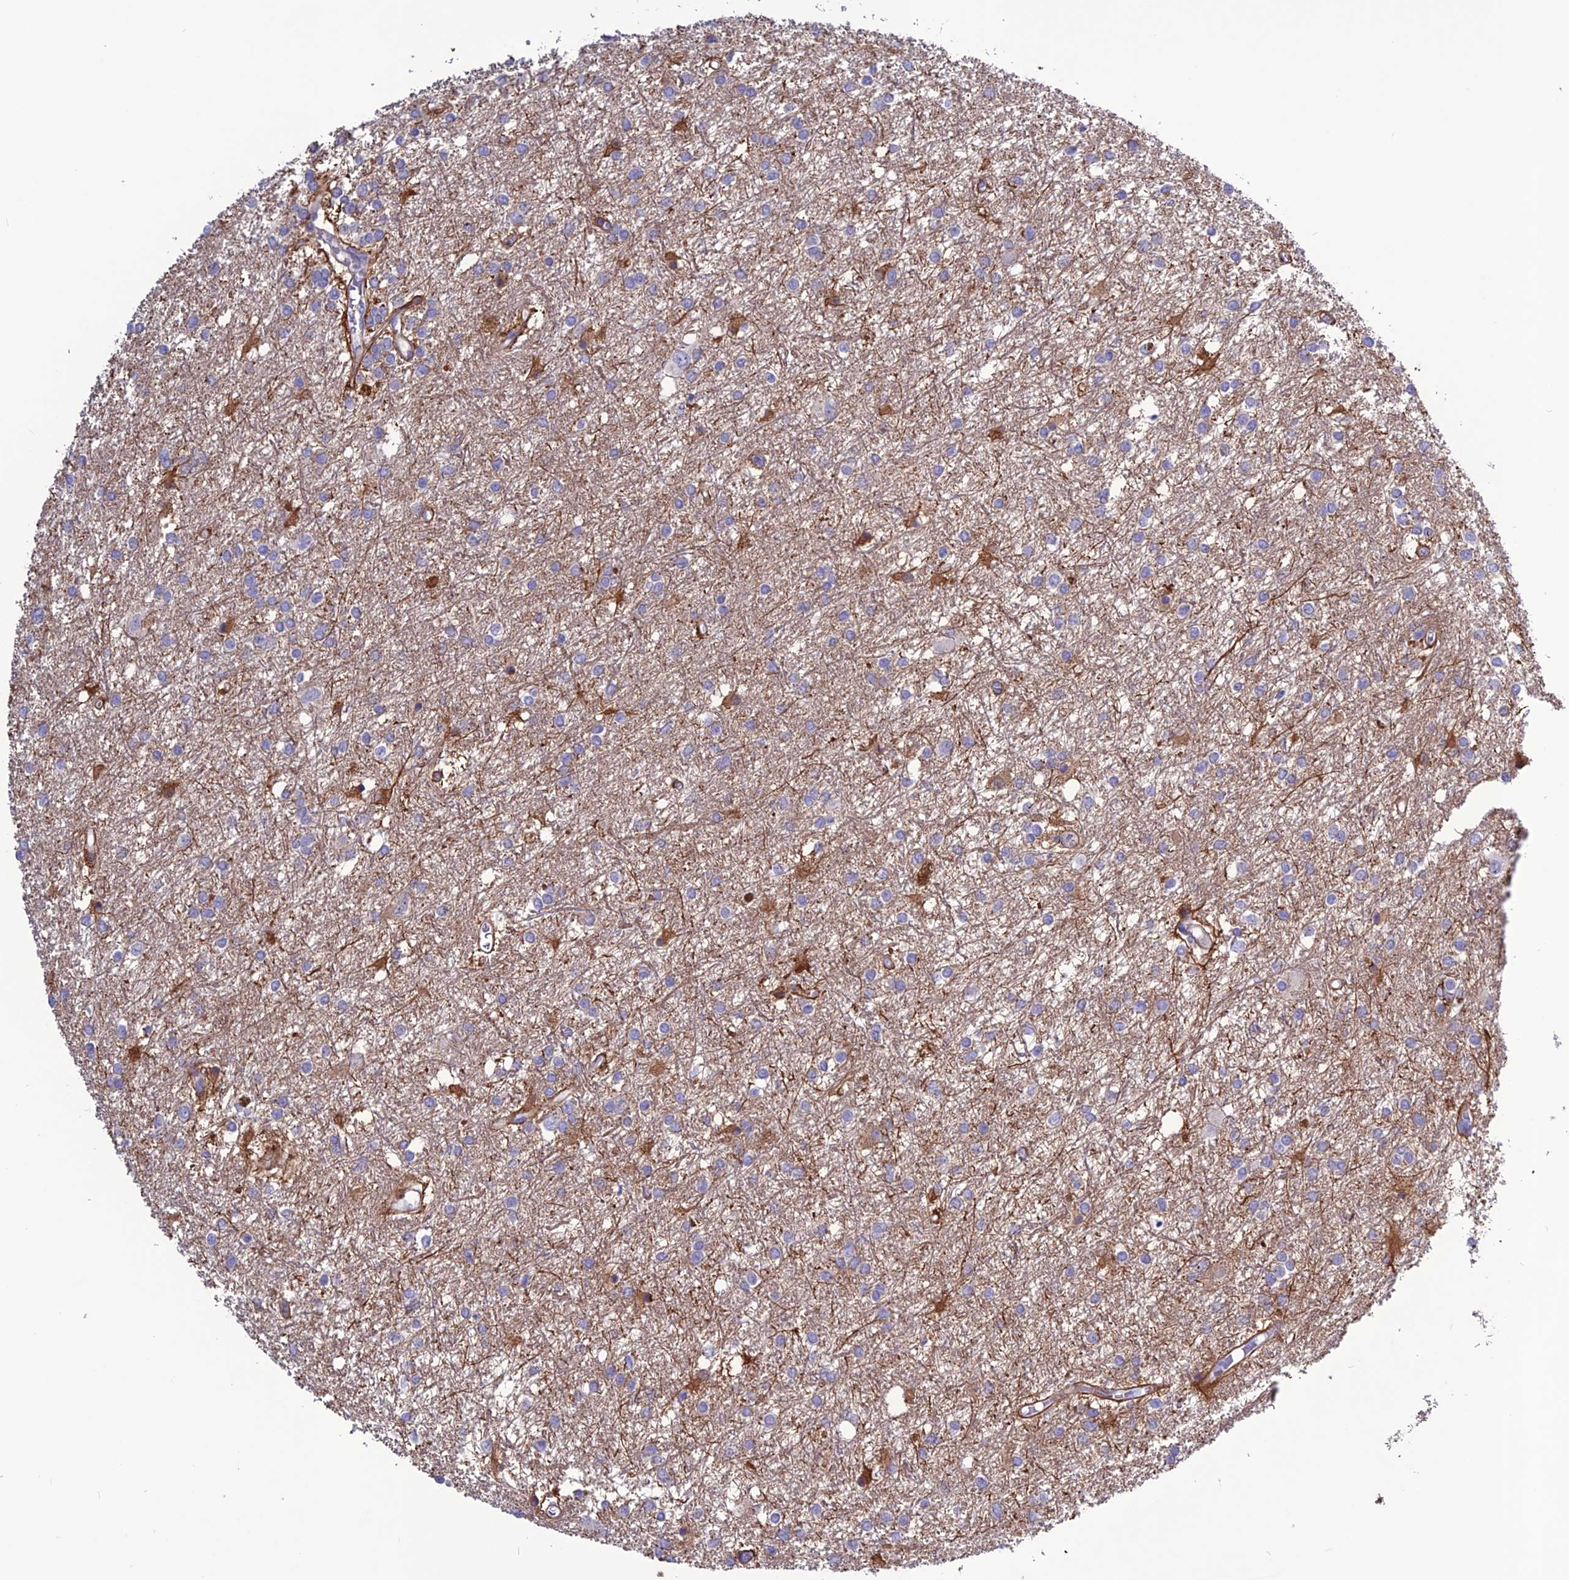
{"staining": {"intensity": "negative", "quantity": "none", "location": "none"}, "tissue": "glioma", "cell_type": "Tumor cells", "image_type": "cancer", "snomed": [{"axis": "morphology", "description": "Glioma, malignant, High grade"}, {"axis": "topography", "description": "Brain"}], "caption": "This is an immunohistochemistry histopathology image of human glioma. There is no expression in tumor cells.", "gene": "CLEC2L", "patient": {"sex": "female", "age": 50}}